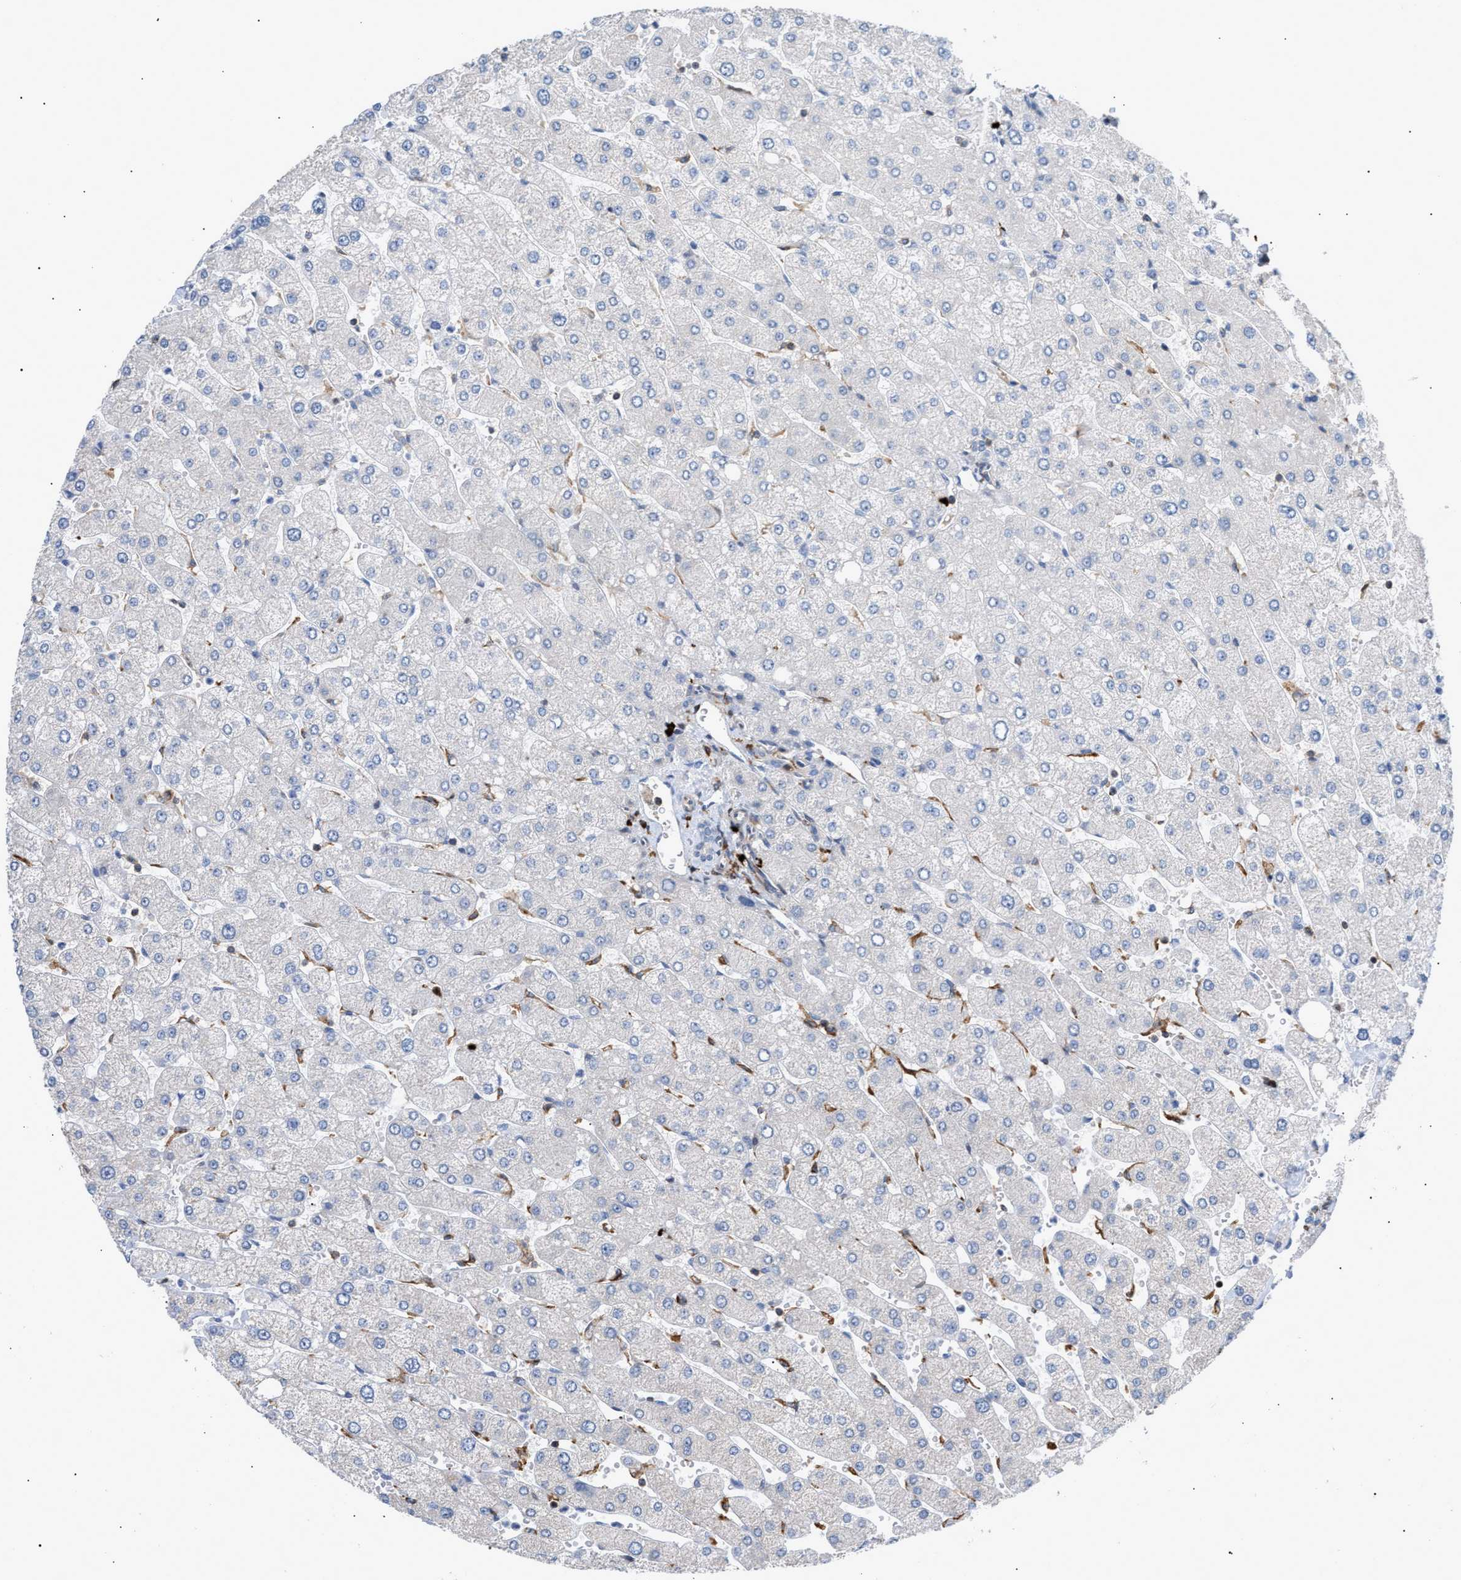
{"staining": {"intensity": "negative", "quantity": "none", "location": "none"}, "tissue": "liver", "cell_type": "Cholangiocytes", "image_type": "normal", "snomed": [{"axis": "morphology", "description": "Normal tissue, NOS"}, {"axis": "topography", "description": "Liver"}], "caption": "Immunohistochemistry (IHC) histopathology image of unremarkable liver stained for a protein (brown), which displays no positivity in cholangiocytes. Nuclei are stained in blue.", "gene": "ATP9A", "patient": {"sex": "male", "age": 55}}